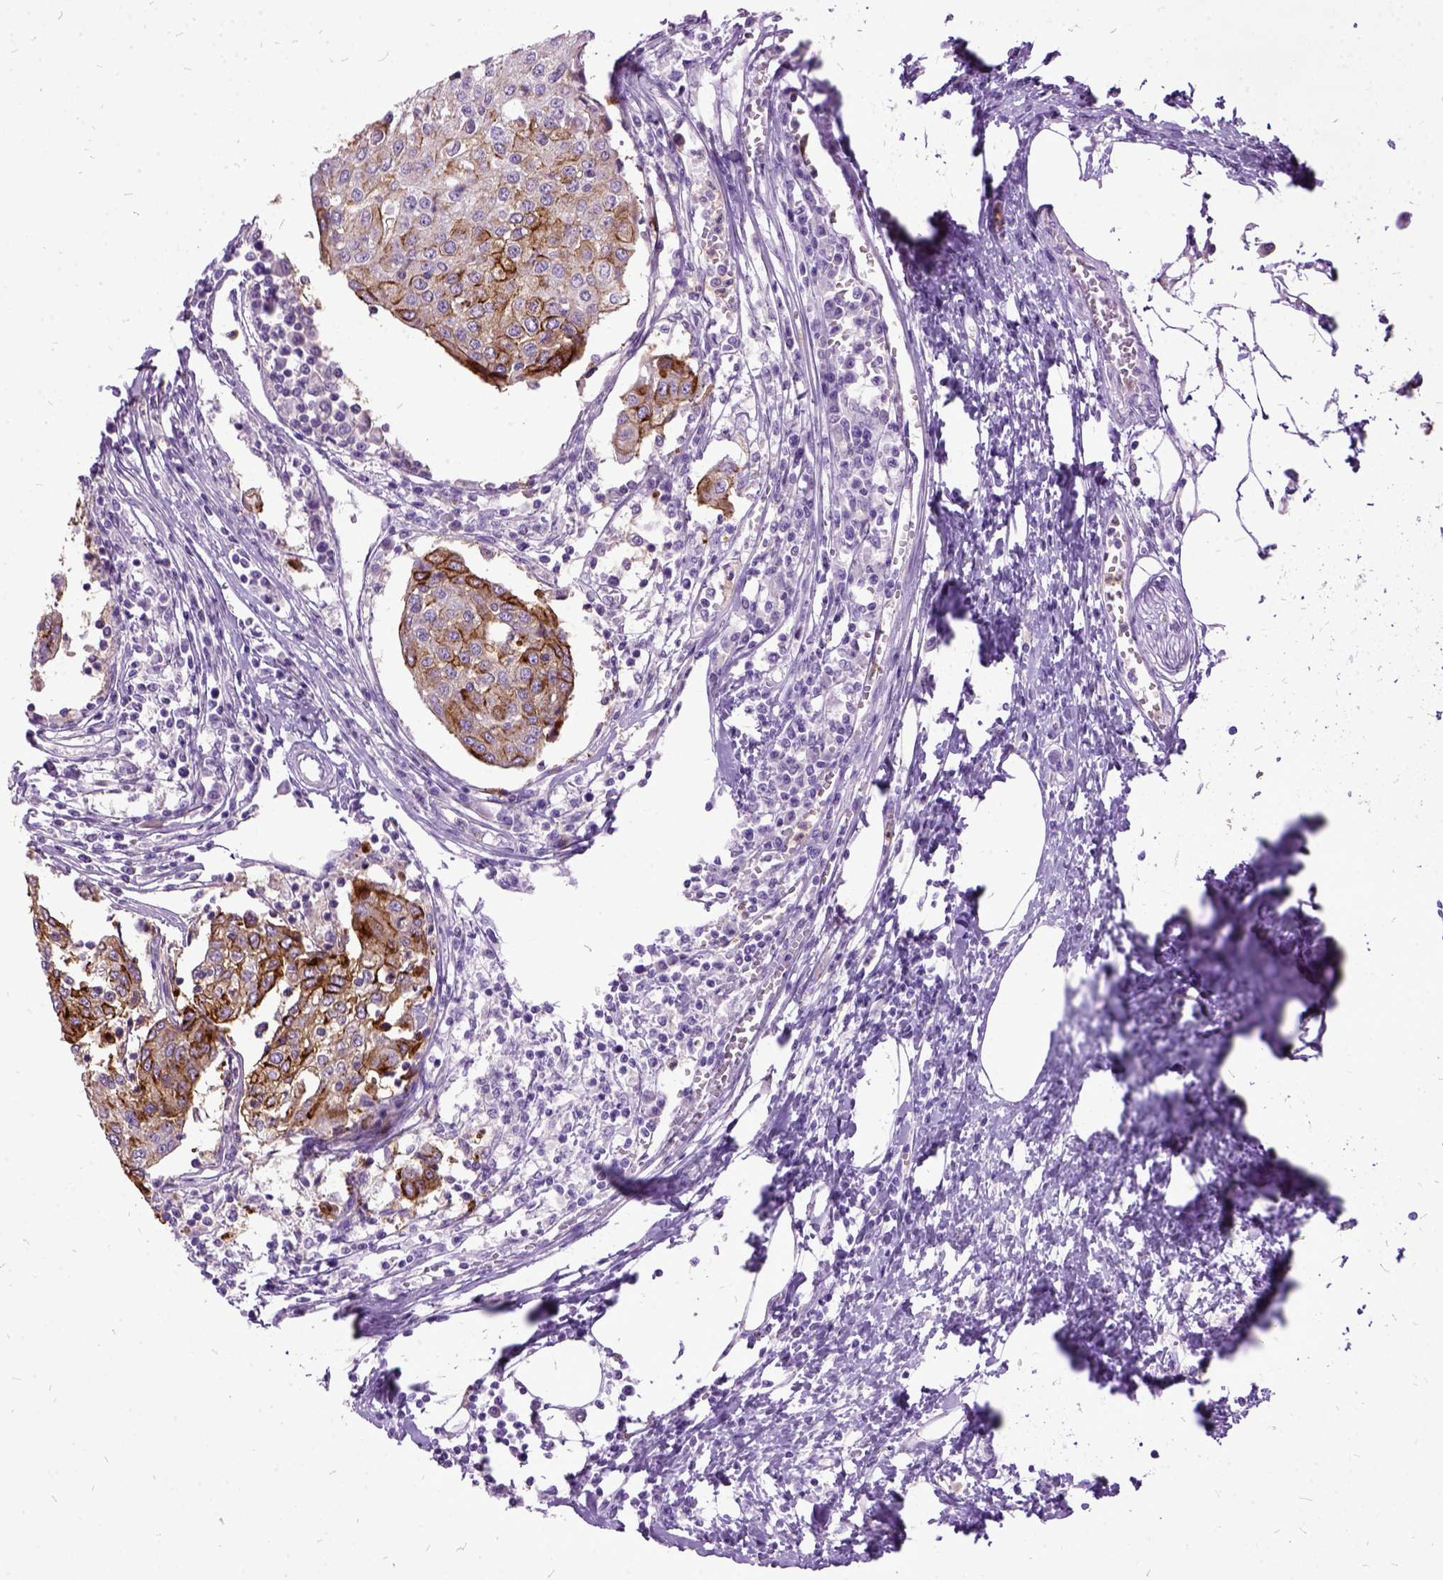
{"staining": {"intensity": "strong", "quantity": ">75%", "location": "cytoplasmic/membranous"}, "tissue": "urothelial cancer", "cell_type": "Tumor cells", "image_type": "cancer", "snomed": [{"axis": "morphology", "description": "Urothelial carcinoma, High grade"}, {"axis": "topography", "description": "Urinary bladder"}], "caption": "Immunohistochemistry (IHC) image of neoplastic tissue: human urothelial carcinoma (high-grade) stained using immunohistochemistry (IHC) demonstrates high levels of strong protein expression localized specifically in the cytoplasmic/membranous of tumor cells, appearing as a cytoplasmic/membranous brown color.", "gene": "MME", "patient": {"sex": "female", "age": 85}}